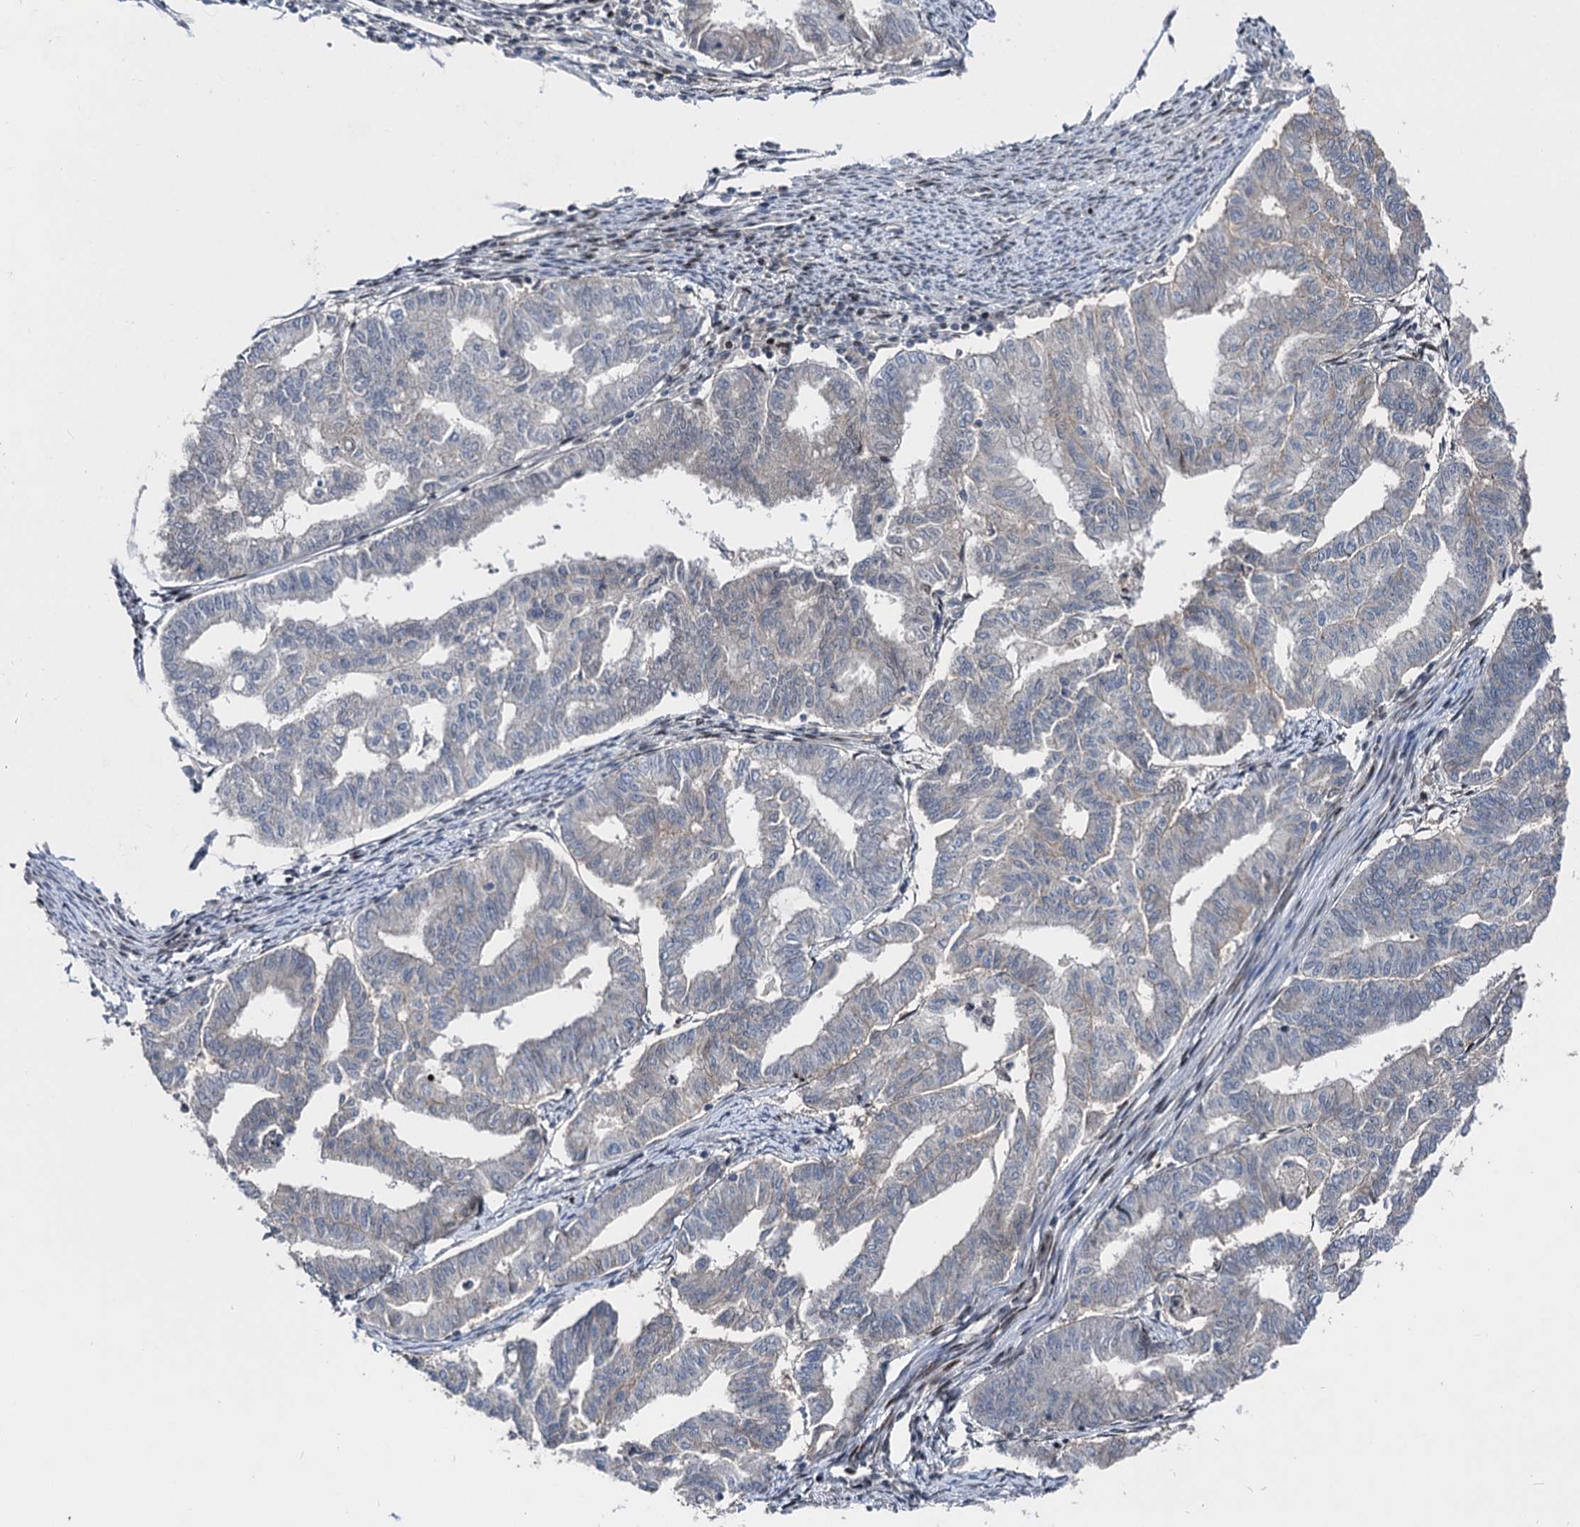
{"staining": {"intensity": "negative", "quantity": "none", "location": "none"}, "tissue": "endometrial cancer", "cell_type": "Tumor cells", "image_type": "cancer", "snomed": [{"axis": "morphology", "description": "Adenocarcinoma, NOS"}, {"axis": "topography", "description": "Endometrium"}], "caption": "The immunohistochemistry (IHC) micrograph has no significant expression in tumor cells of endometrial cancer (adenocarcinoma) tissue.", "gene": "ITFG2", "patient": {"sex": "female", "age": 79}}